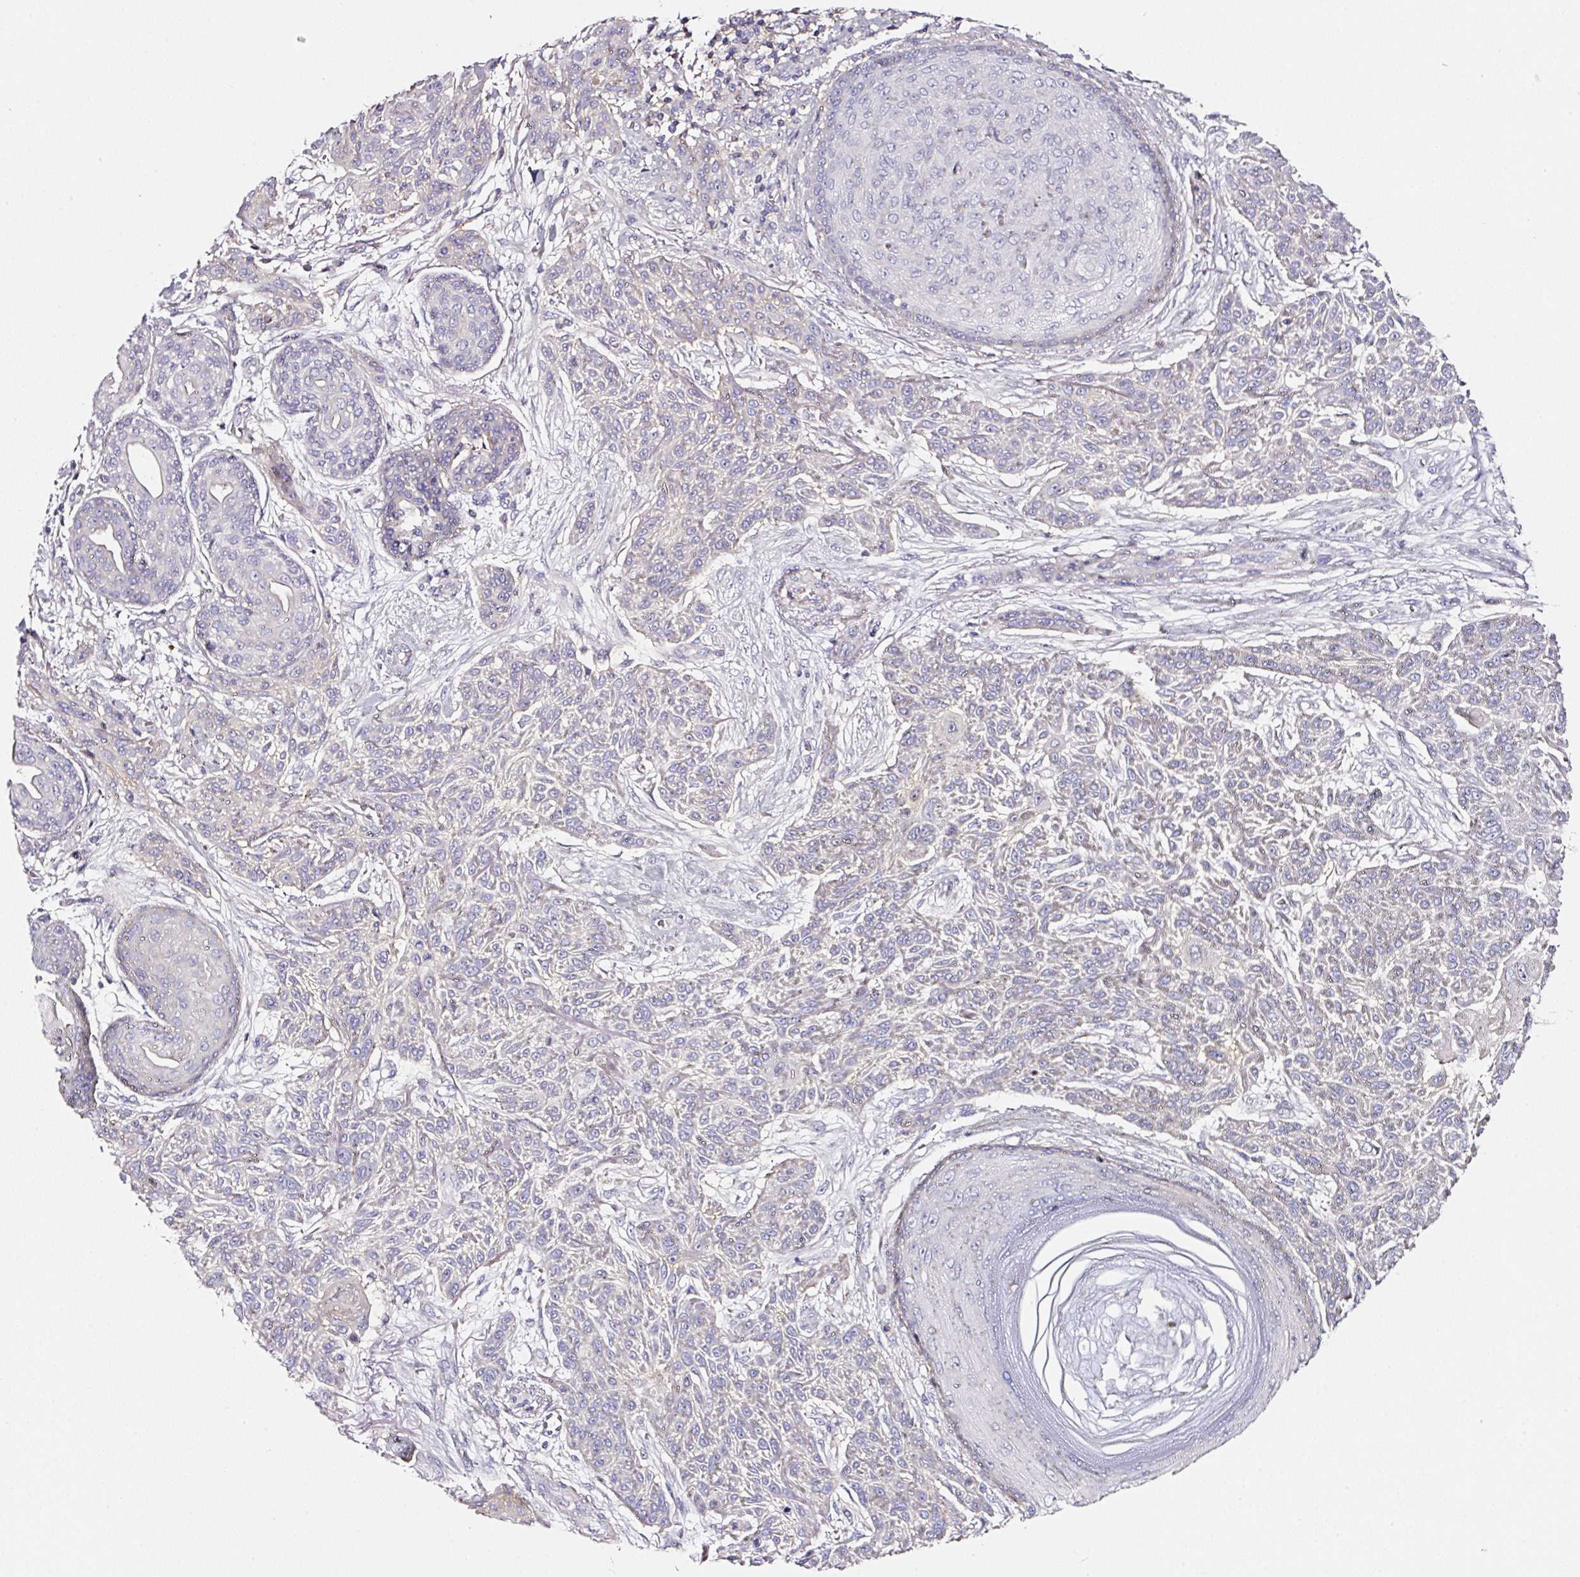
{"staining": {"intensity": "negative", "quantity": "none", "location": "none"}, "tissue": "skin cancer", "cell_type": "Tumor cells", "image_type": "cancer", "snomed": [{"axis": "morphology", "description": "Squamous cell carcinoma, NOS"}, {"axis": "topography", "description": "Skin"}], "caption": "A histopathology image of skin cancer stained for a protein exhibits no brown staining in tumor cells.", "gene": "CD47", "patient": {"sex": "male", "age": 86}}